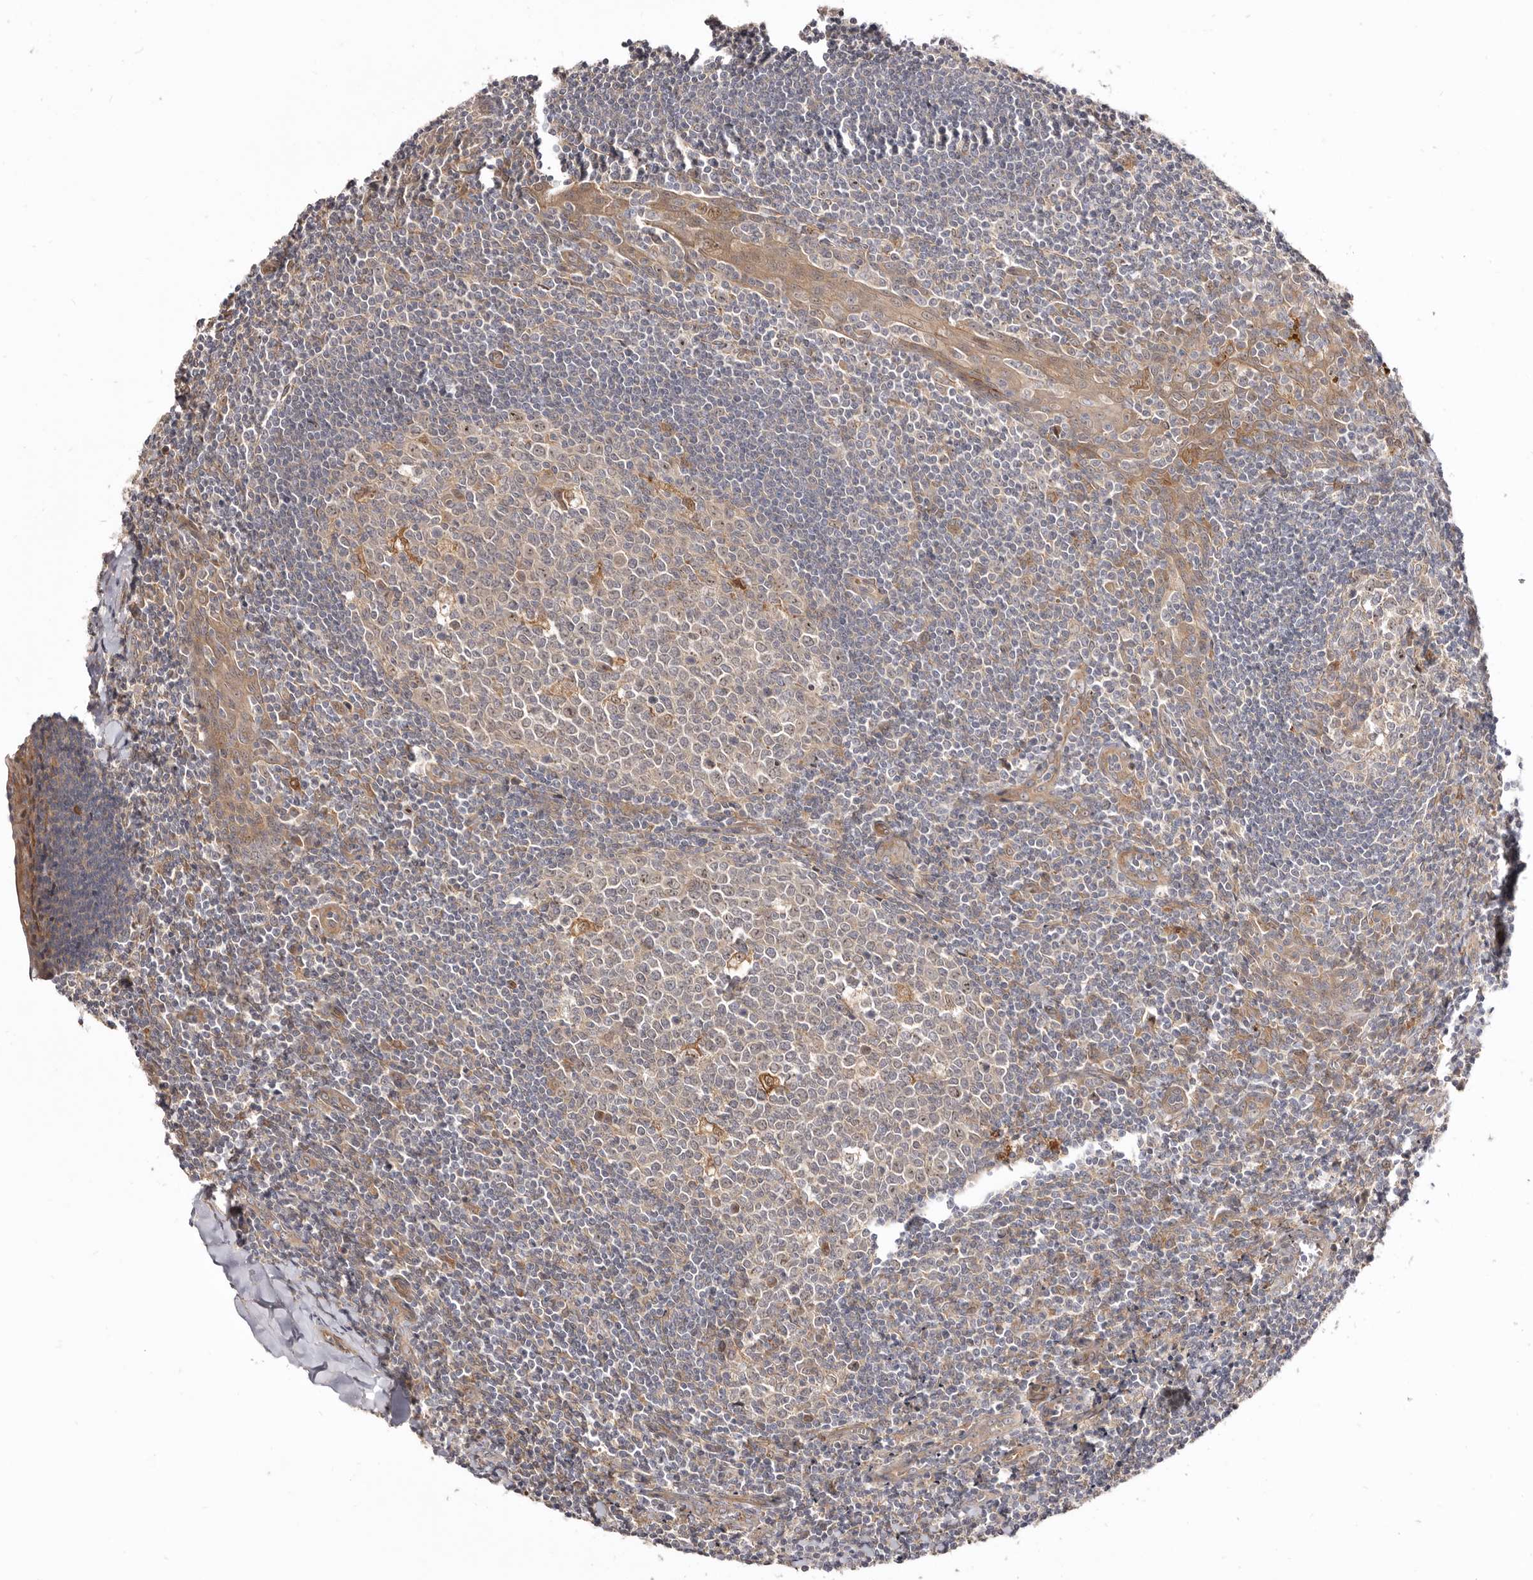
{"staining": {"intensity": "moderate", "quantity": "<25%", "location": "cytoplasmic/membranous,nuclear"}, "tissue": "tonsil", "cell_type": "Germinal center cells", "image_type": "normal", "snomed": [{"axis": "morphology", "description": "Normal tissue, NOS"}, {"axis": "topography", "description": "Tonsil"}], "caption": "Human tonsil stained with a brown dye displays moderate cytoplasmic/membranous,nuclear positive staining in approximately <25% of germinal center cells.", "gene": "GPATCH4", "patient": {"sex": "male", "age": 27}}